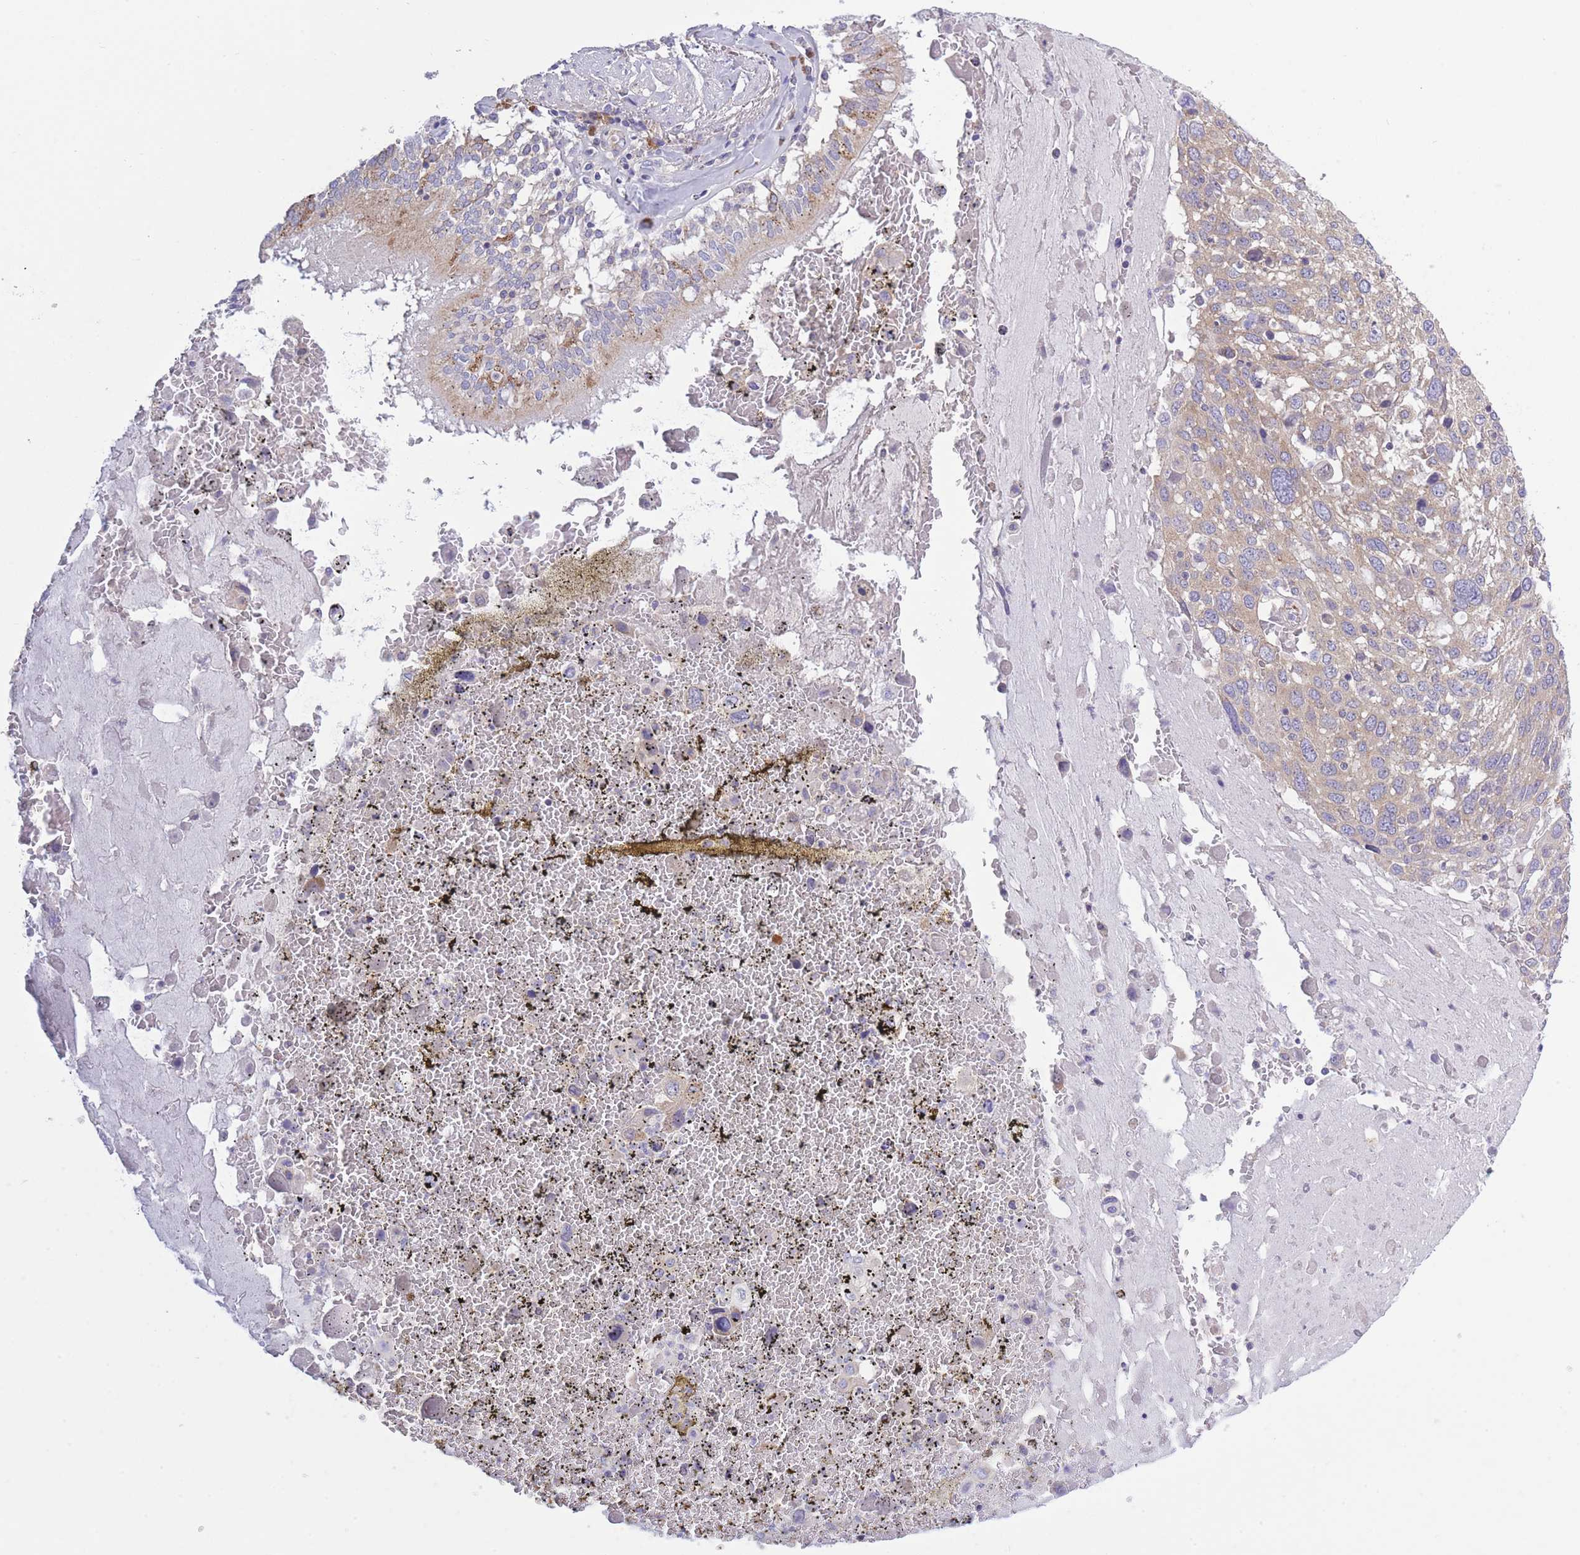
{"staining": {"intensity": "moderate", "quantity": "25%-75%", "location": "cytoplasmic/membranous"}, "tissue": "lung cancer", "cell_type": "Tumor cells", "image_type": "cancer", "snomed": [{"axis": "morphology", "description": "Squamous cell carcinoma, NOS"}, {"axis": "topography", "description": "Lung"}], "caption": "Immunohistochemical staining of squamous cell carcinoma (lung) exhibits medium levels of moderate cytoplasmic/membranous protein expression in approximately 25%-75% of tumor cells.", "gene": "COPG2", "patient": {"sex": "male", "age": 65}}